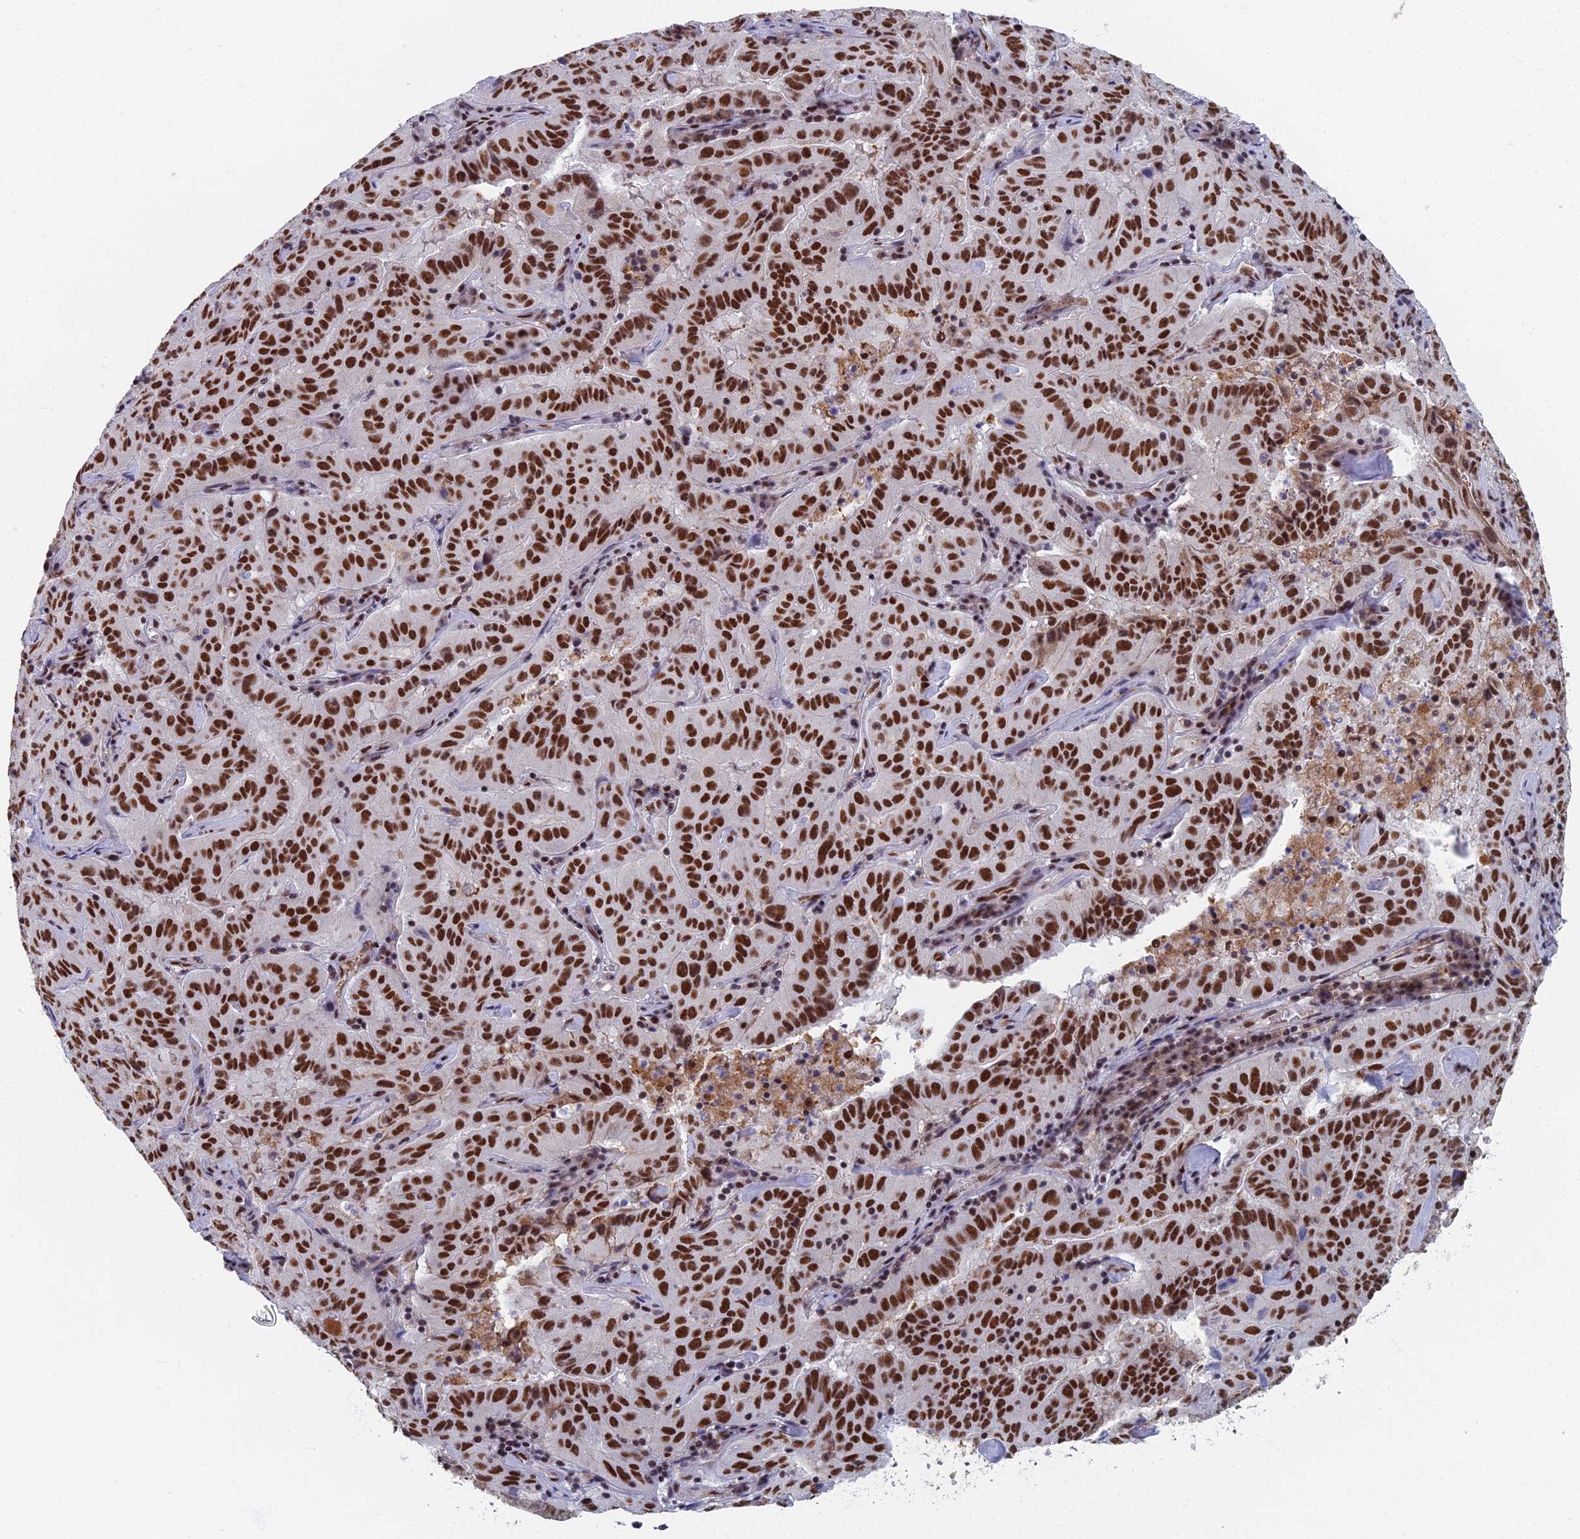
{"staining": {"intensity": "strong", "quantity": ">75%", "location": "nuclear"}, "tissue": "pancreatic cancer", "cell_type": "Tumor cells", "image_type": "cancer", "snomed": [{"axis": "morphology", "description": "Adenocarcinoma, NOS"}, {"axis": "topography", "description": "Pancreas"}], "caption": "An immunohistochemistry image of neoplastic tissue is shown. Protein staining in brown labels strong nuclear positivity in pancreatic cancer within tumor cells.", "gene": "TAF13", "patient": {"sex": "male", "age": 63}}